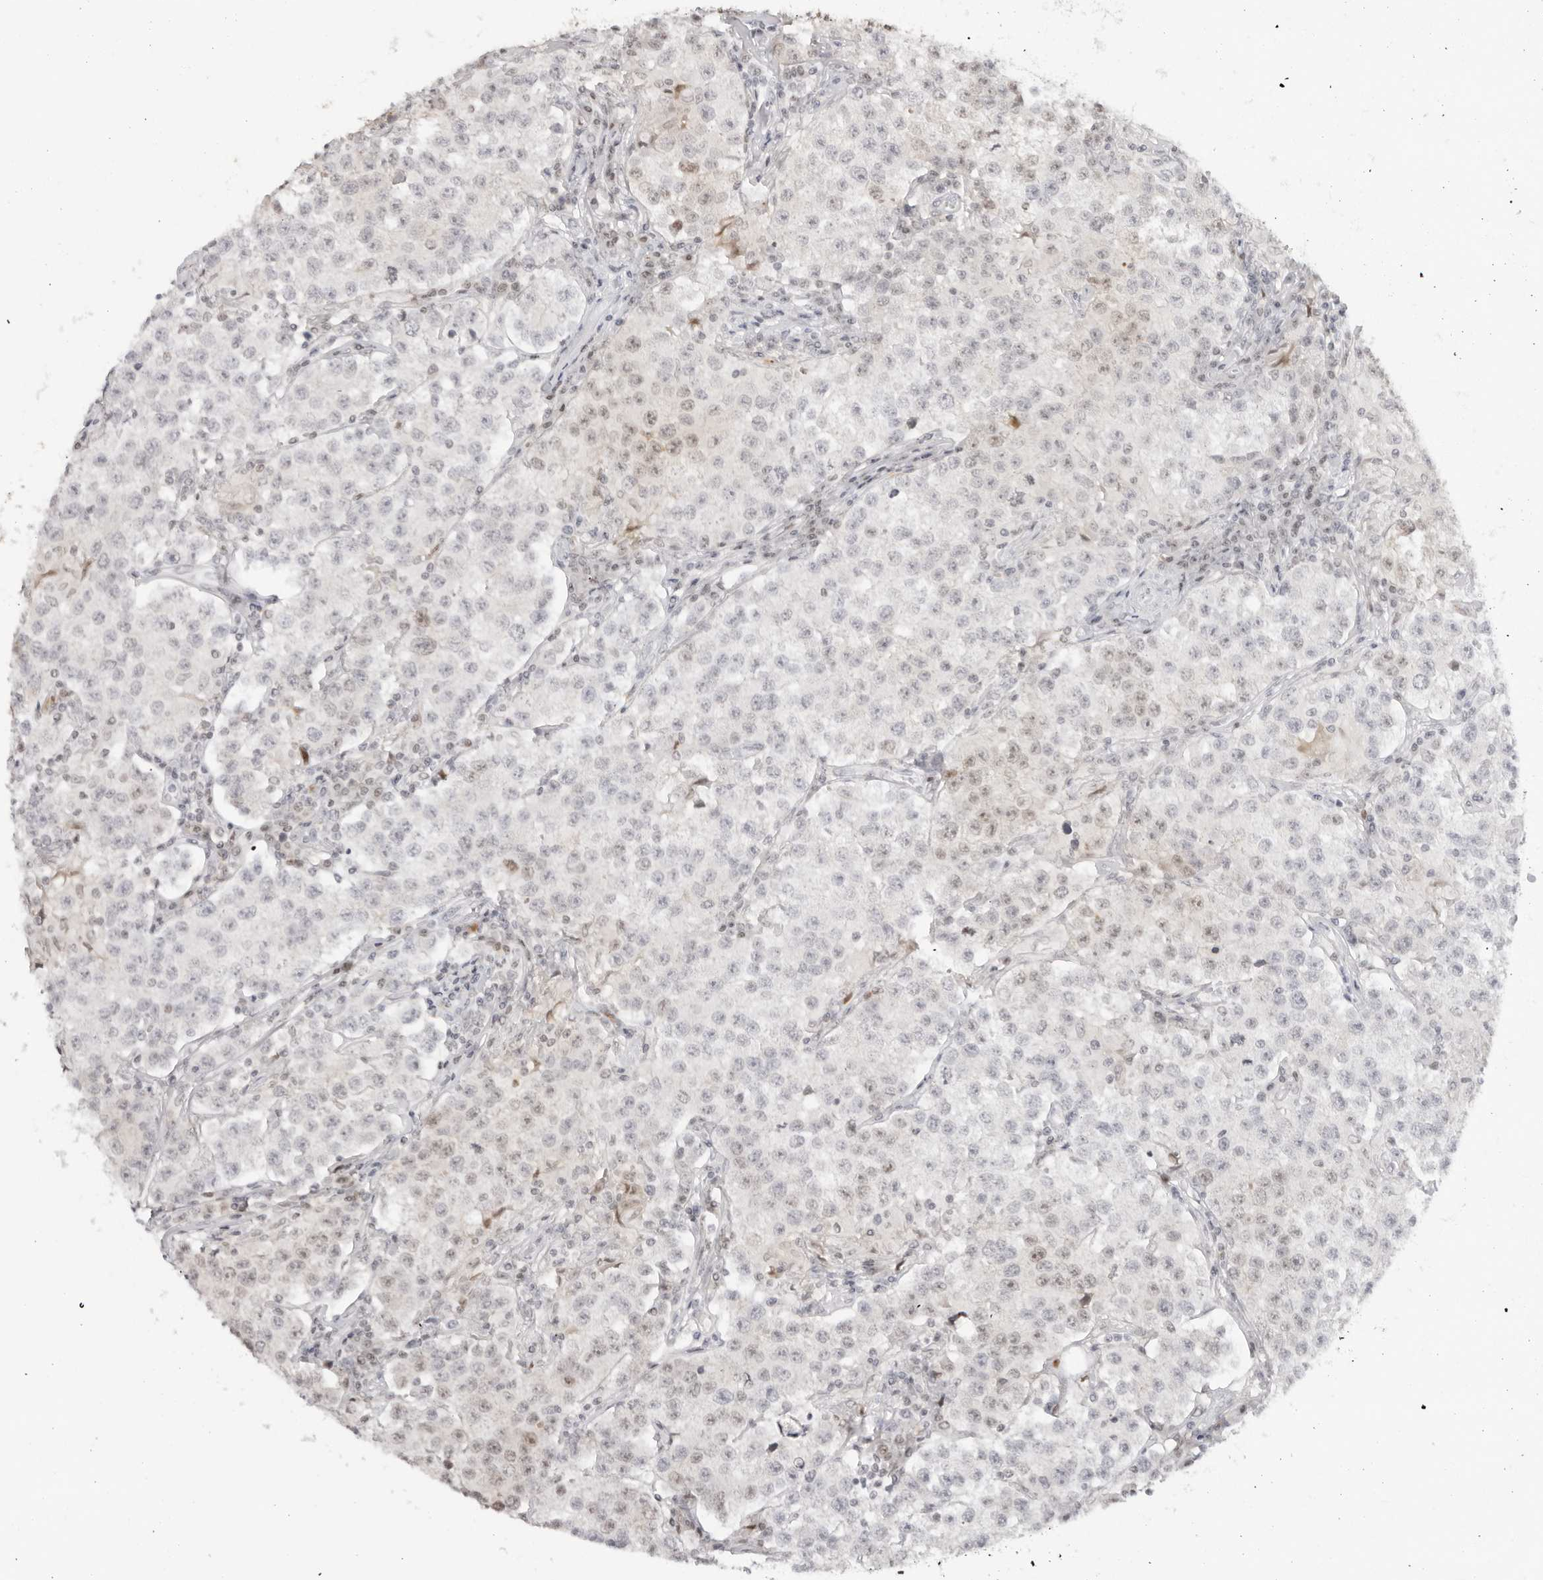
{"staining": {"intensity": "weak", "quantity": "<25%", "location": "nuclear"}, "tissue": "testis cancer", "cell_type": "Tumor cells", "image_type": "cancer", "snomed": [{"axis": "morphology", "description": "Seminoma, NOS"}, {"axis": "morphology", "description": "Carcinoma, Embryonal, NOS"}, {"axis": "topography", "description": "Testis"}], "caption": "A photomicrograph of human embryonal carcinoma (testis) is negative for staining in tumor cells.", "gene": "RNF146", "patient": {"sex": "male", "age": 43}}